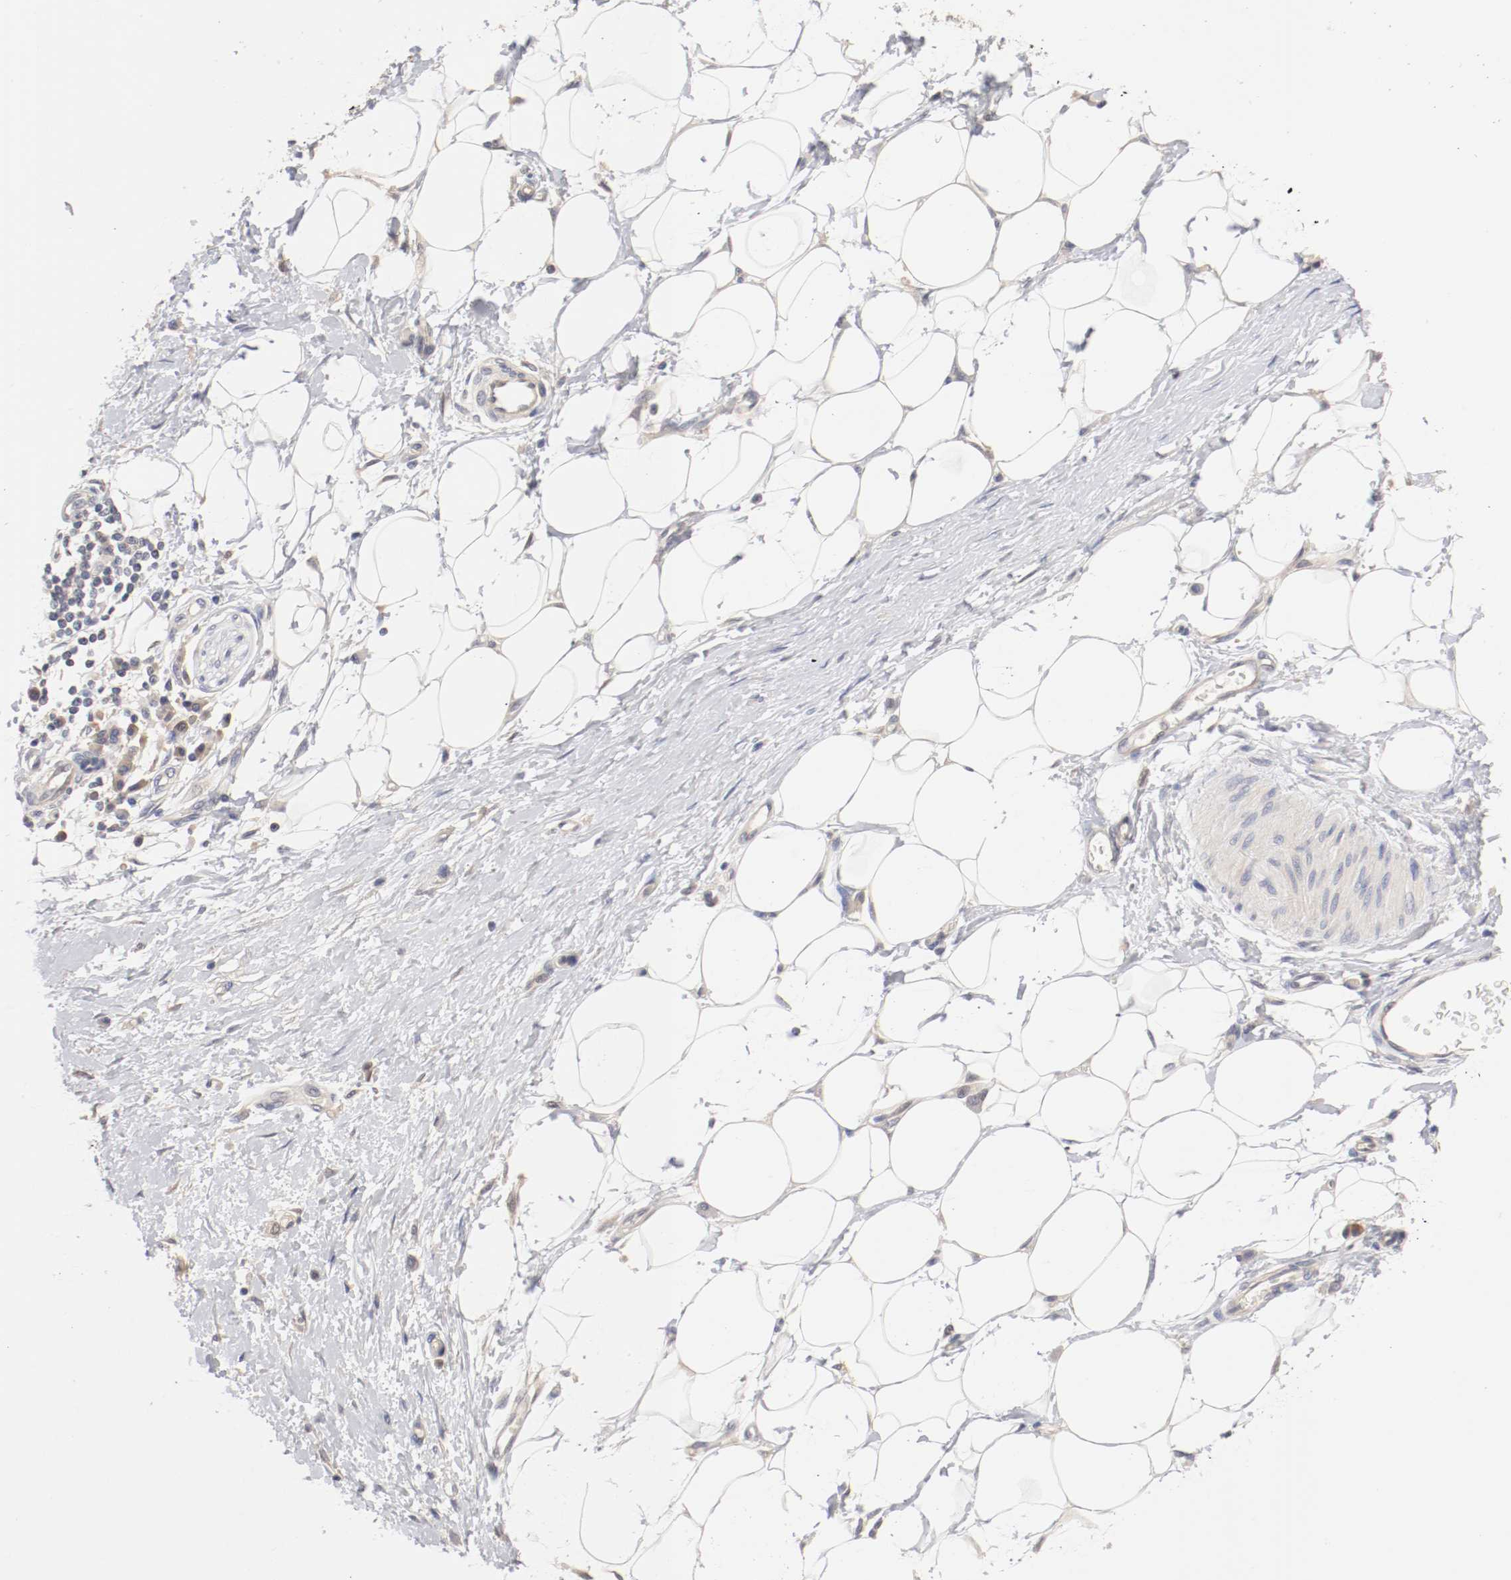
{"staining": {"intensity": "negative", "quantity": "none", "location": "none"}, "tissue": "adipose tissue", "cell_type": "Adipocytes", "image_type": "normal", "snomed": [{"axis": "morphology", "description": "Normal tissue, NOS"}, {"axis": "morphology", "description": "Urothelial carcinoma, High grade"}, {"axis": "topography", "description": "Vascular tissue"}, {"axis": "topography", "description": "Urinary bladder"}], "caption": "Benign adipose tissue was stained to show a protein in brown. There is no significant positivity in adipocytes. Brightfield microscopy of IHC stained with DAB (3,3'-diaminobenzidine) (brown) and hematoxylin (blue), captured at high magnification.", "gene": "CEBPE", "patient": {"sex": "female", "age": 56}}